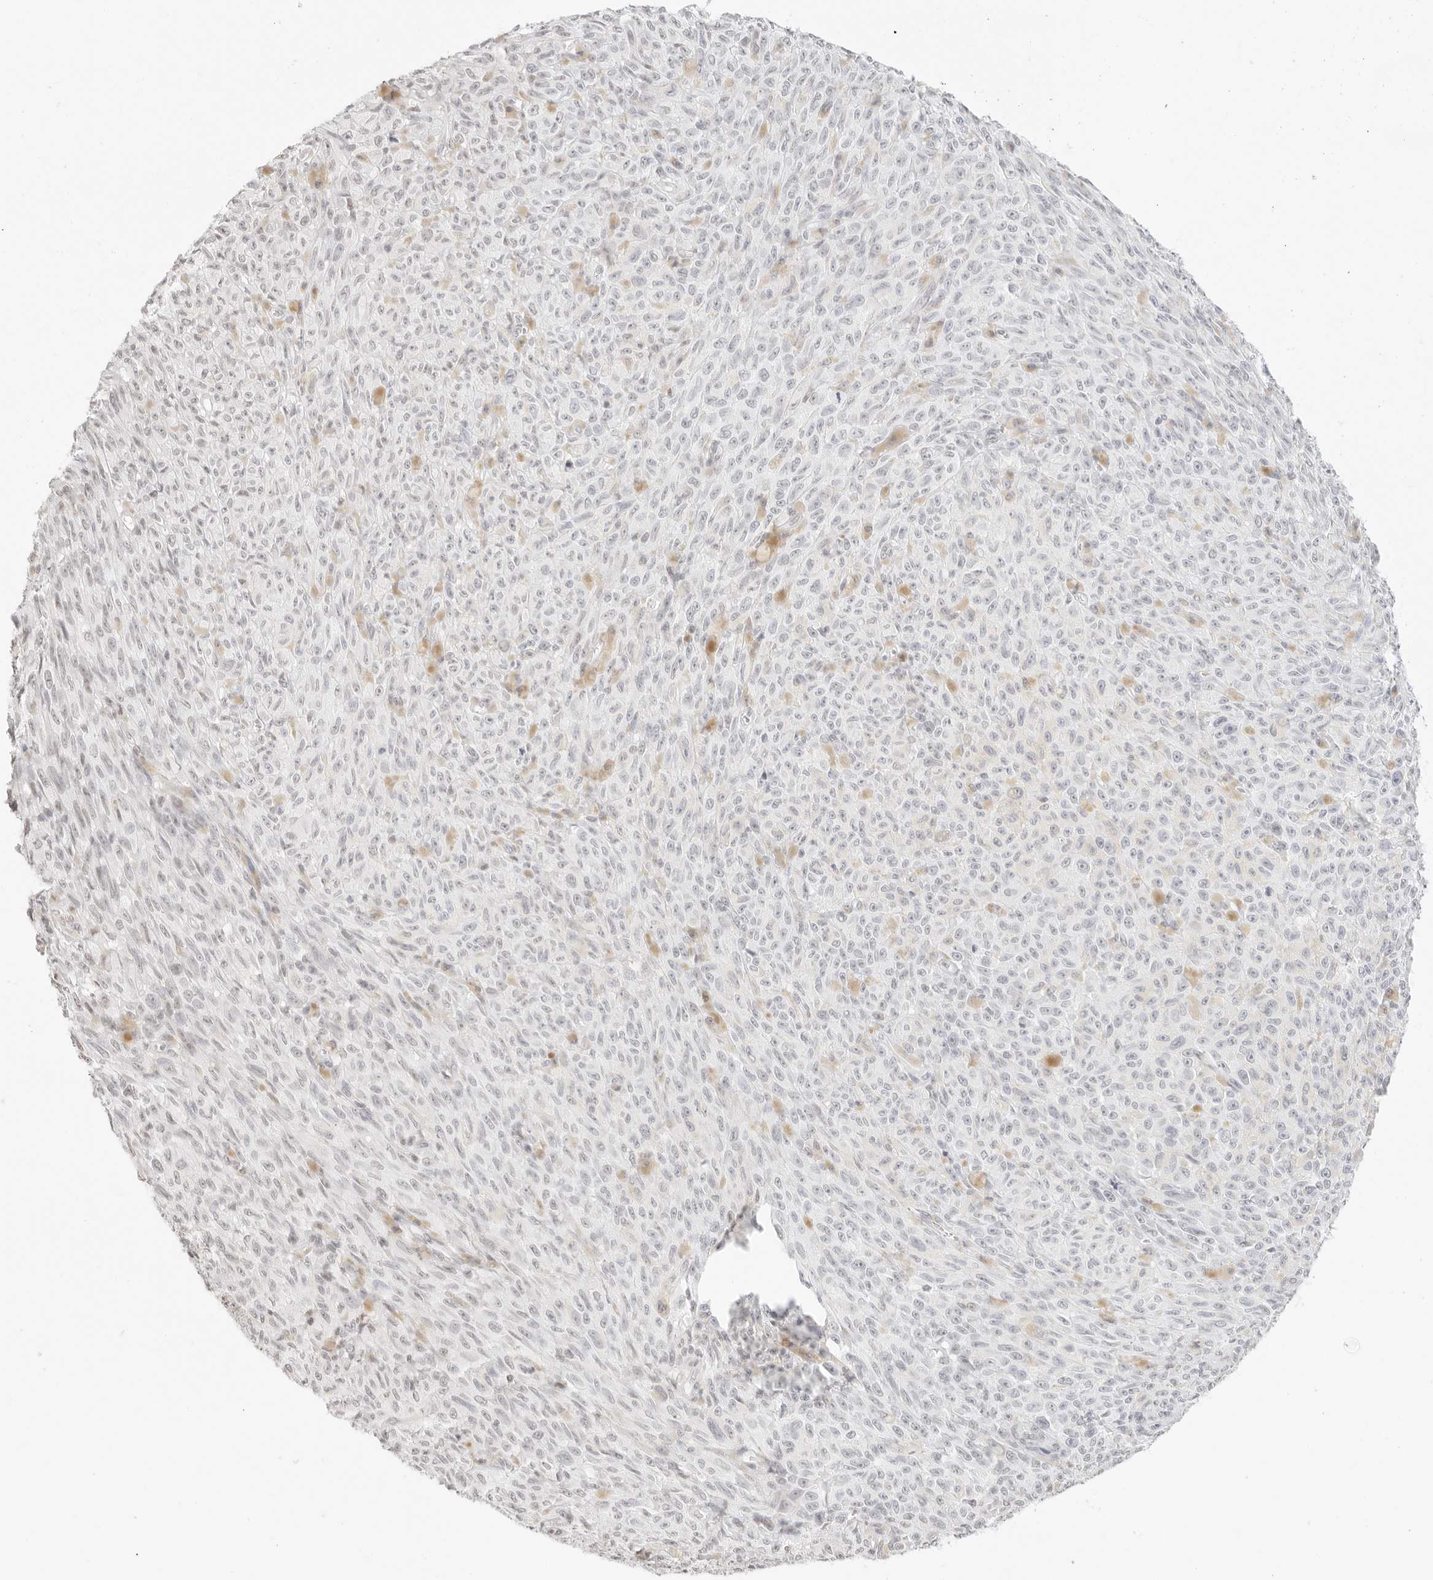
{"staining": {"intensity": "negative", "quantity": "none", "location": "none"}, "tissue": "melanoma", "cell_type": "Tumor cells", "image_type": "cancer", "snomed": [{"axis": "morphology", "description": "Malignant melanoma, NOS"}, {"axis": "topography", "description": "Skin"}], "caption": "Malignant melanoma was stained to show a protein in brown. There is no significant staining in tumor cells. (Stains: DAB immunohistochemistry (IHC) with hematoxylin counter stain, Microscopy: brightfield microscopy at high magnification).", "gene": "FBLN5", "patient": {"sex": "female", "age": 82}}